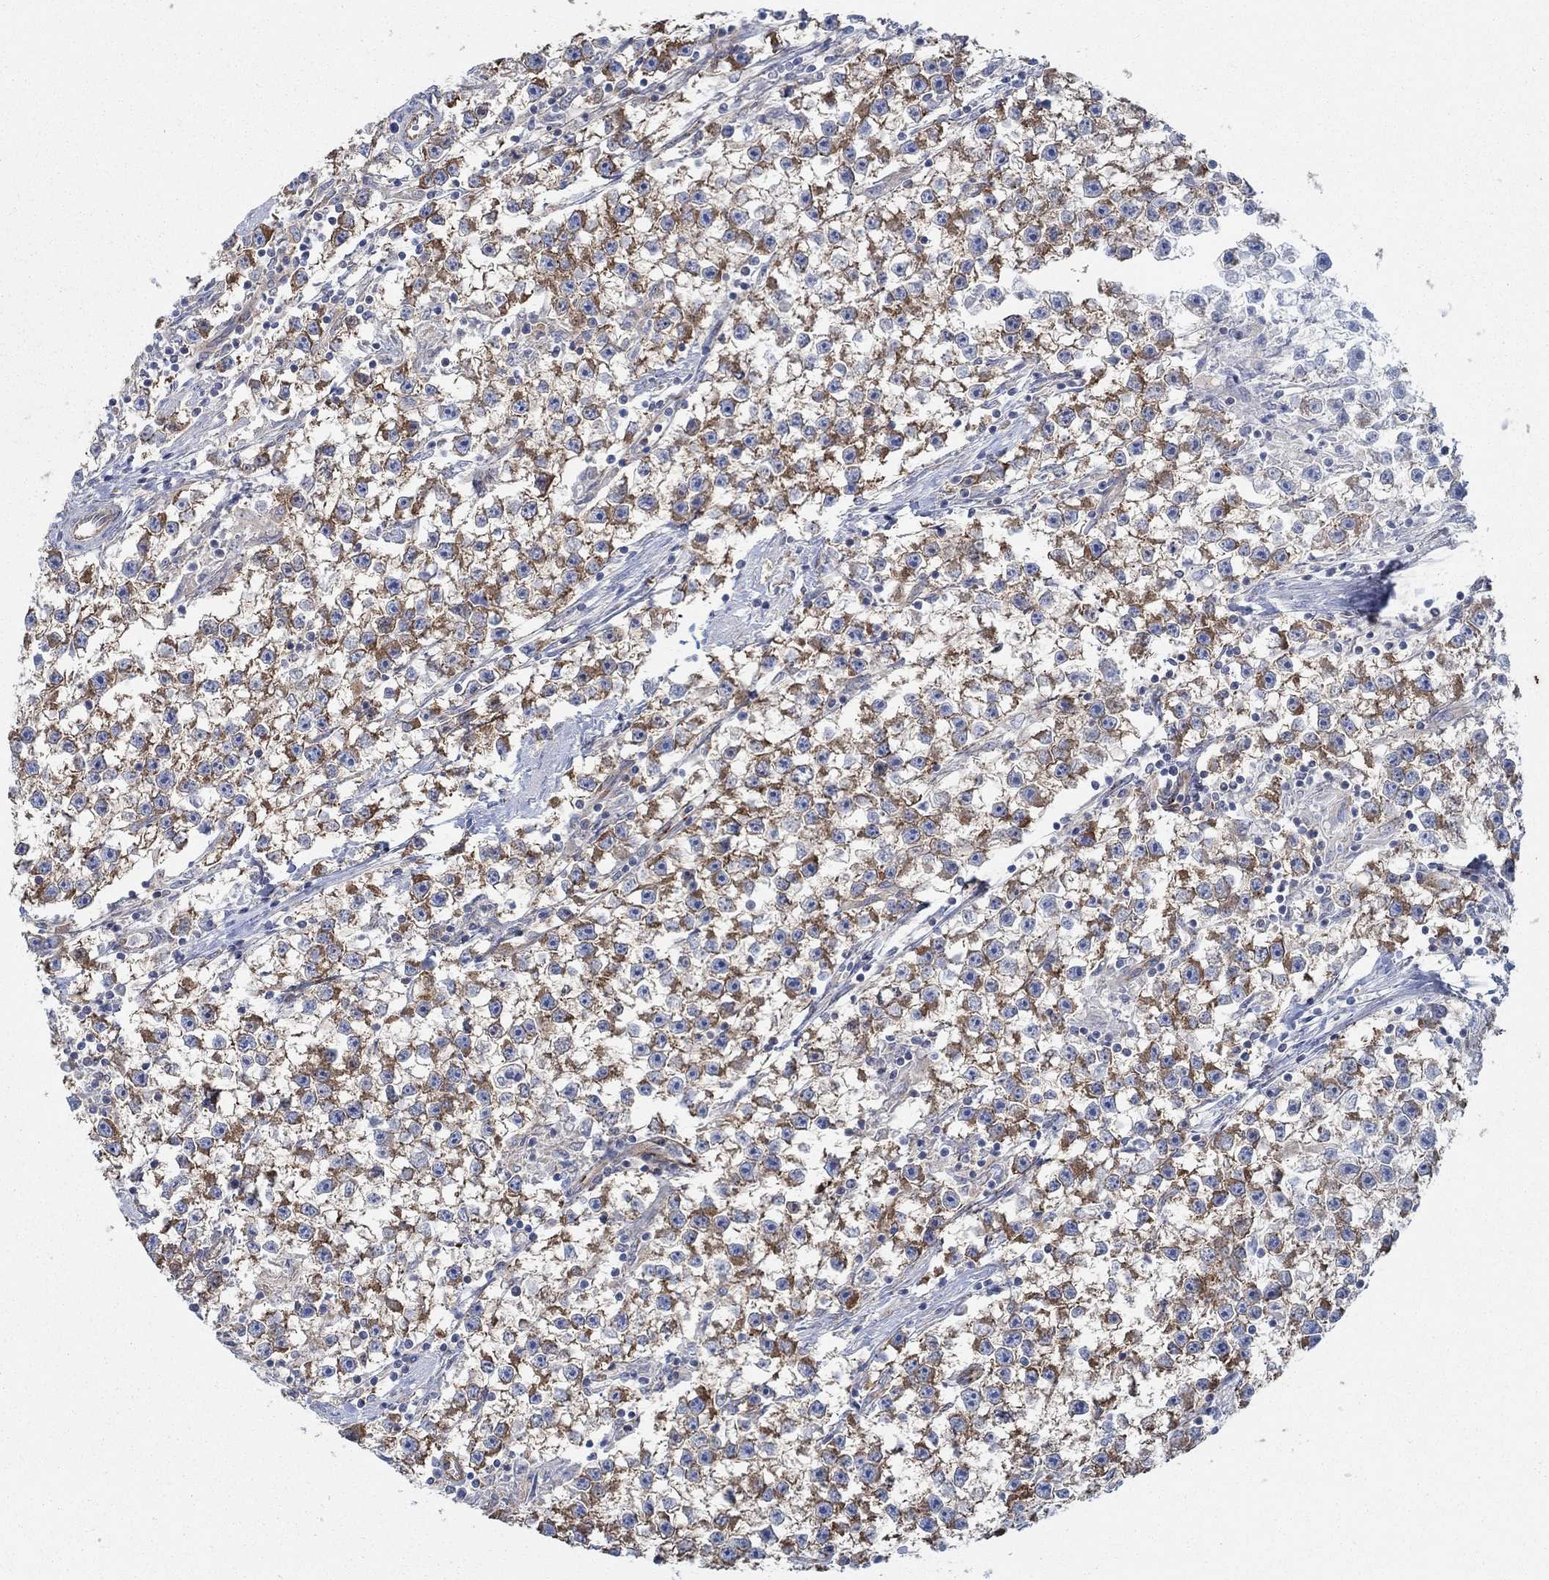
{"staining": {"intensity": "strong", "quantity": ">75%", "location": "cytoplasmic/membranous"}, "tissue": "testis cancer", "cell_type": "Tumor cells", "image_type": "cancer", "snomed": [{"axis": "morphology", "description": "Seminoma, NOS"}, {"axis": "topography", "description": "Testis"}], "caption": "Brown immunohistochemical staining in human testis cancer shows strong cytoplasmic/membranous positivity in about >75% of tumor cells.", "gene": "SPAG9", "patient": {"sex": "male", "age": 59}}